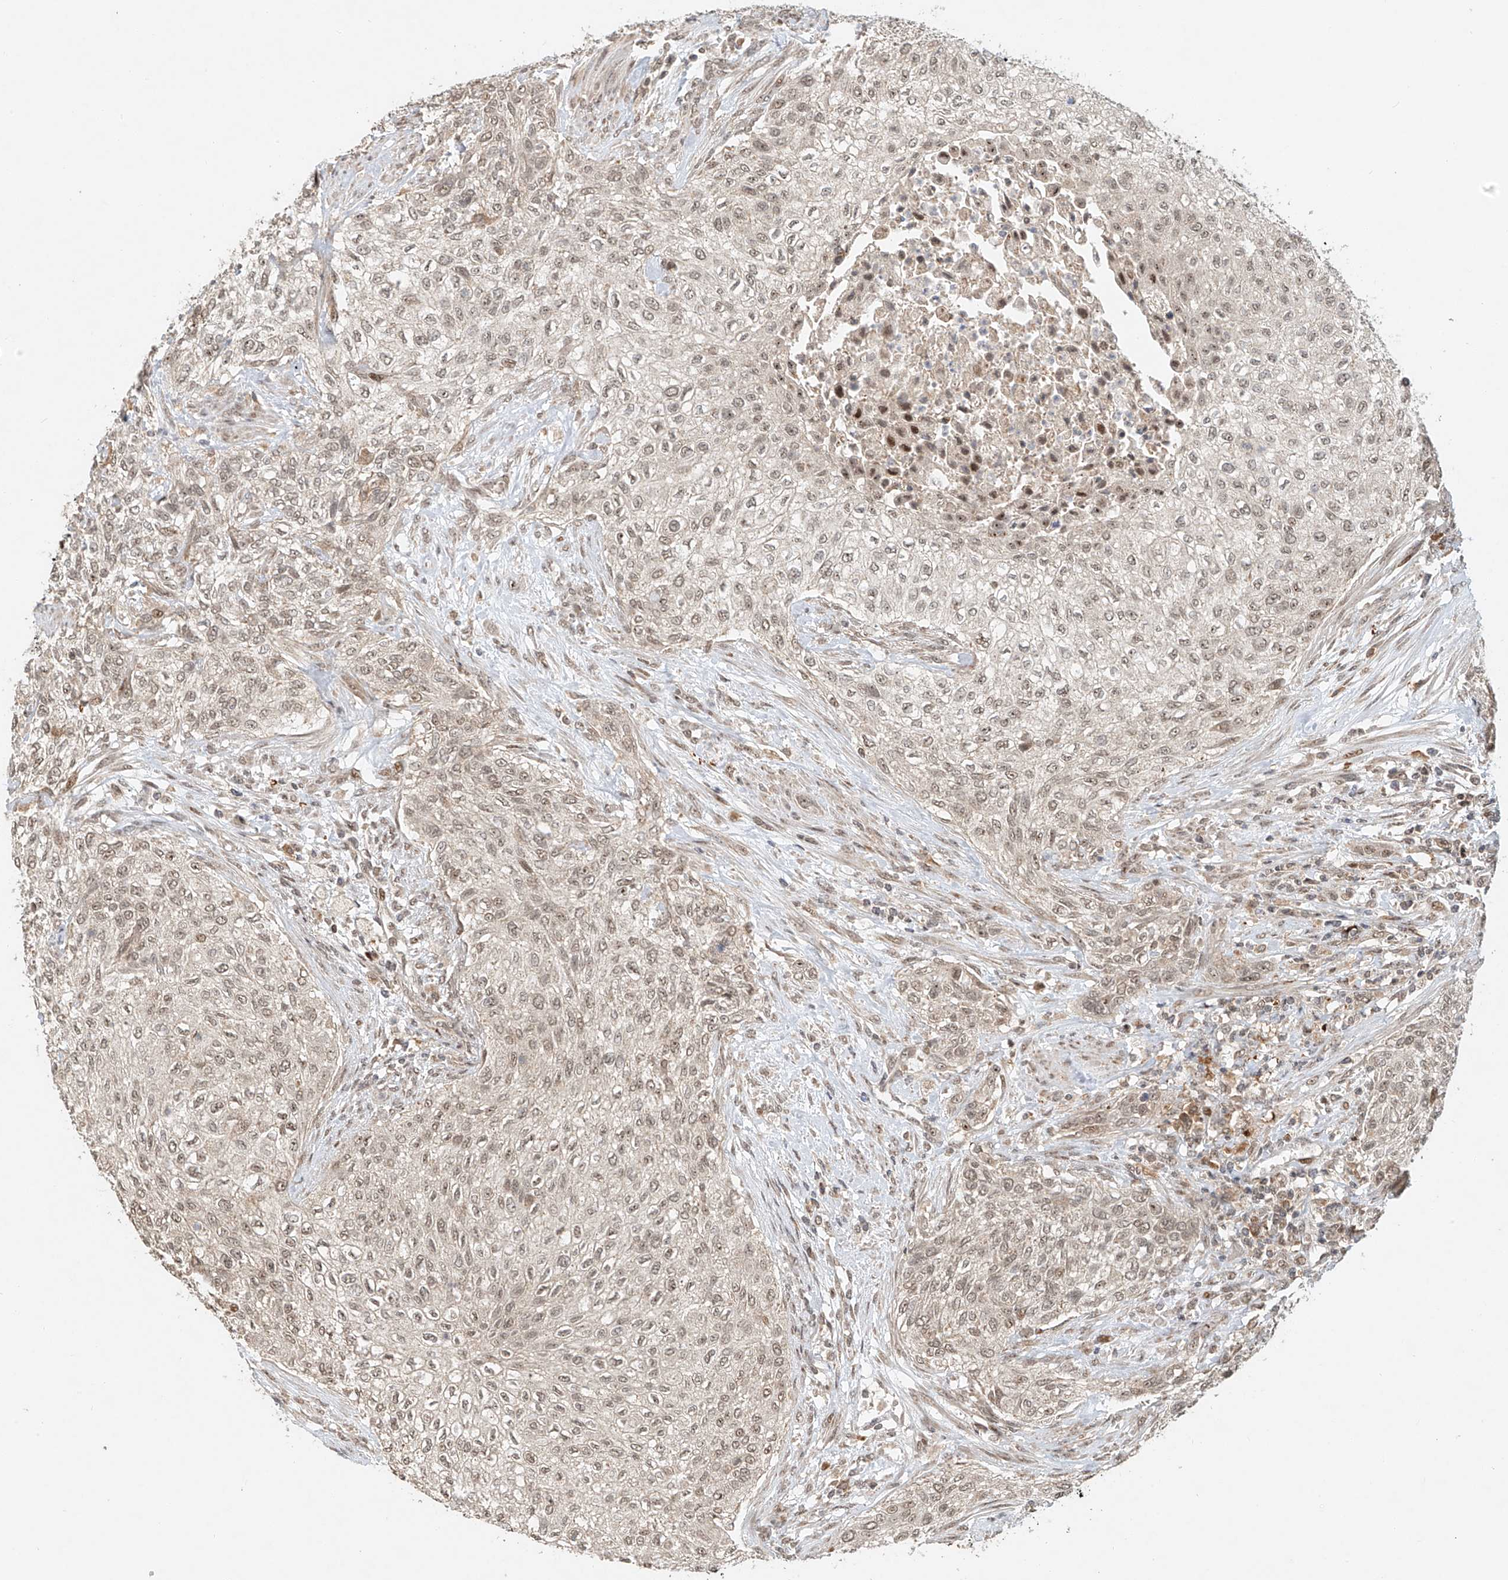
{"staining": {"intensity": "weak", "quantity": "<25%", "location": "nuclear"}, "tissue": "urothelial cancer", "cell_type": "Tumor cells", "image_type": "cancer", "snomed": [{"axis": "morphology", "description": "Urothelial carcinoma, High grade"}, {"axis": "topography", "description": "Urinary bladder"}], "caption": "High magnification brightfield microscopy of urothelial carcinoma (high-grade) stained with DAB (brown) and counterstained with hematoxylin (blue): tumor cells show no significant staining. (DAB immunohistochemistry (IHC), high magnification).", "gene": "SYTL3", "patient": {"sex": "male", "age": 35}}